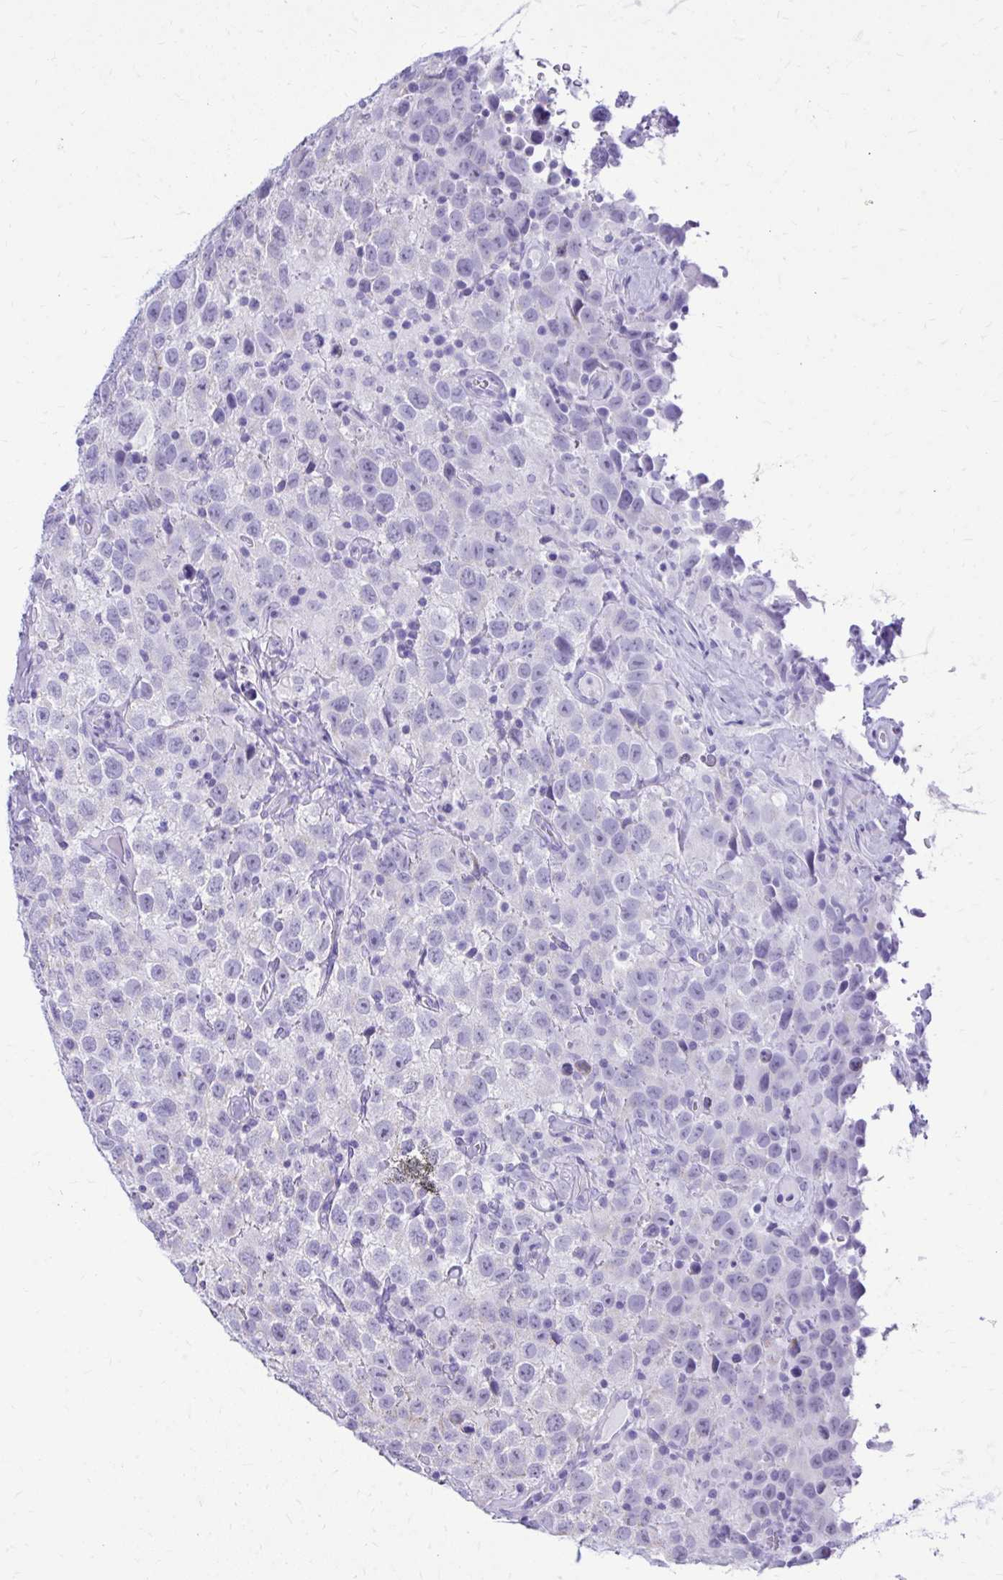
{"staining": {"intensity": "negative", "quantity": "none", "location": "none"}, "tissue": "testis cancer", "cell_type": "Tumor cells", "image_type": "cancer", "snomed": [{"axis": "morphology", "description": "Seminoma, NOS"}, {"axis": "topography", "description": "Testis"}], "caption": "DAB (3,3'-diaminobenzidine) immunohistochemical staining of testis seminoma shows no significant positivity in tumor cells.", "gene": "RALYL", "patient": {"sex": "male", "age": 41}}